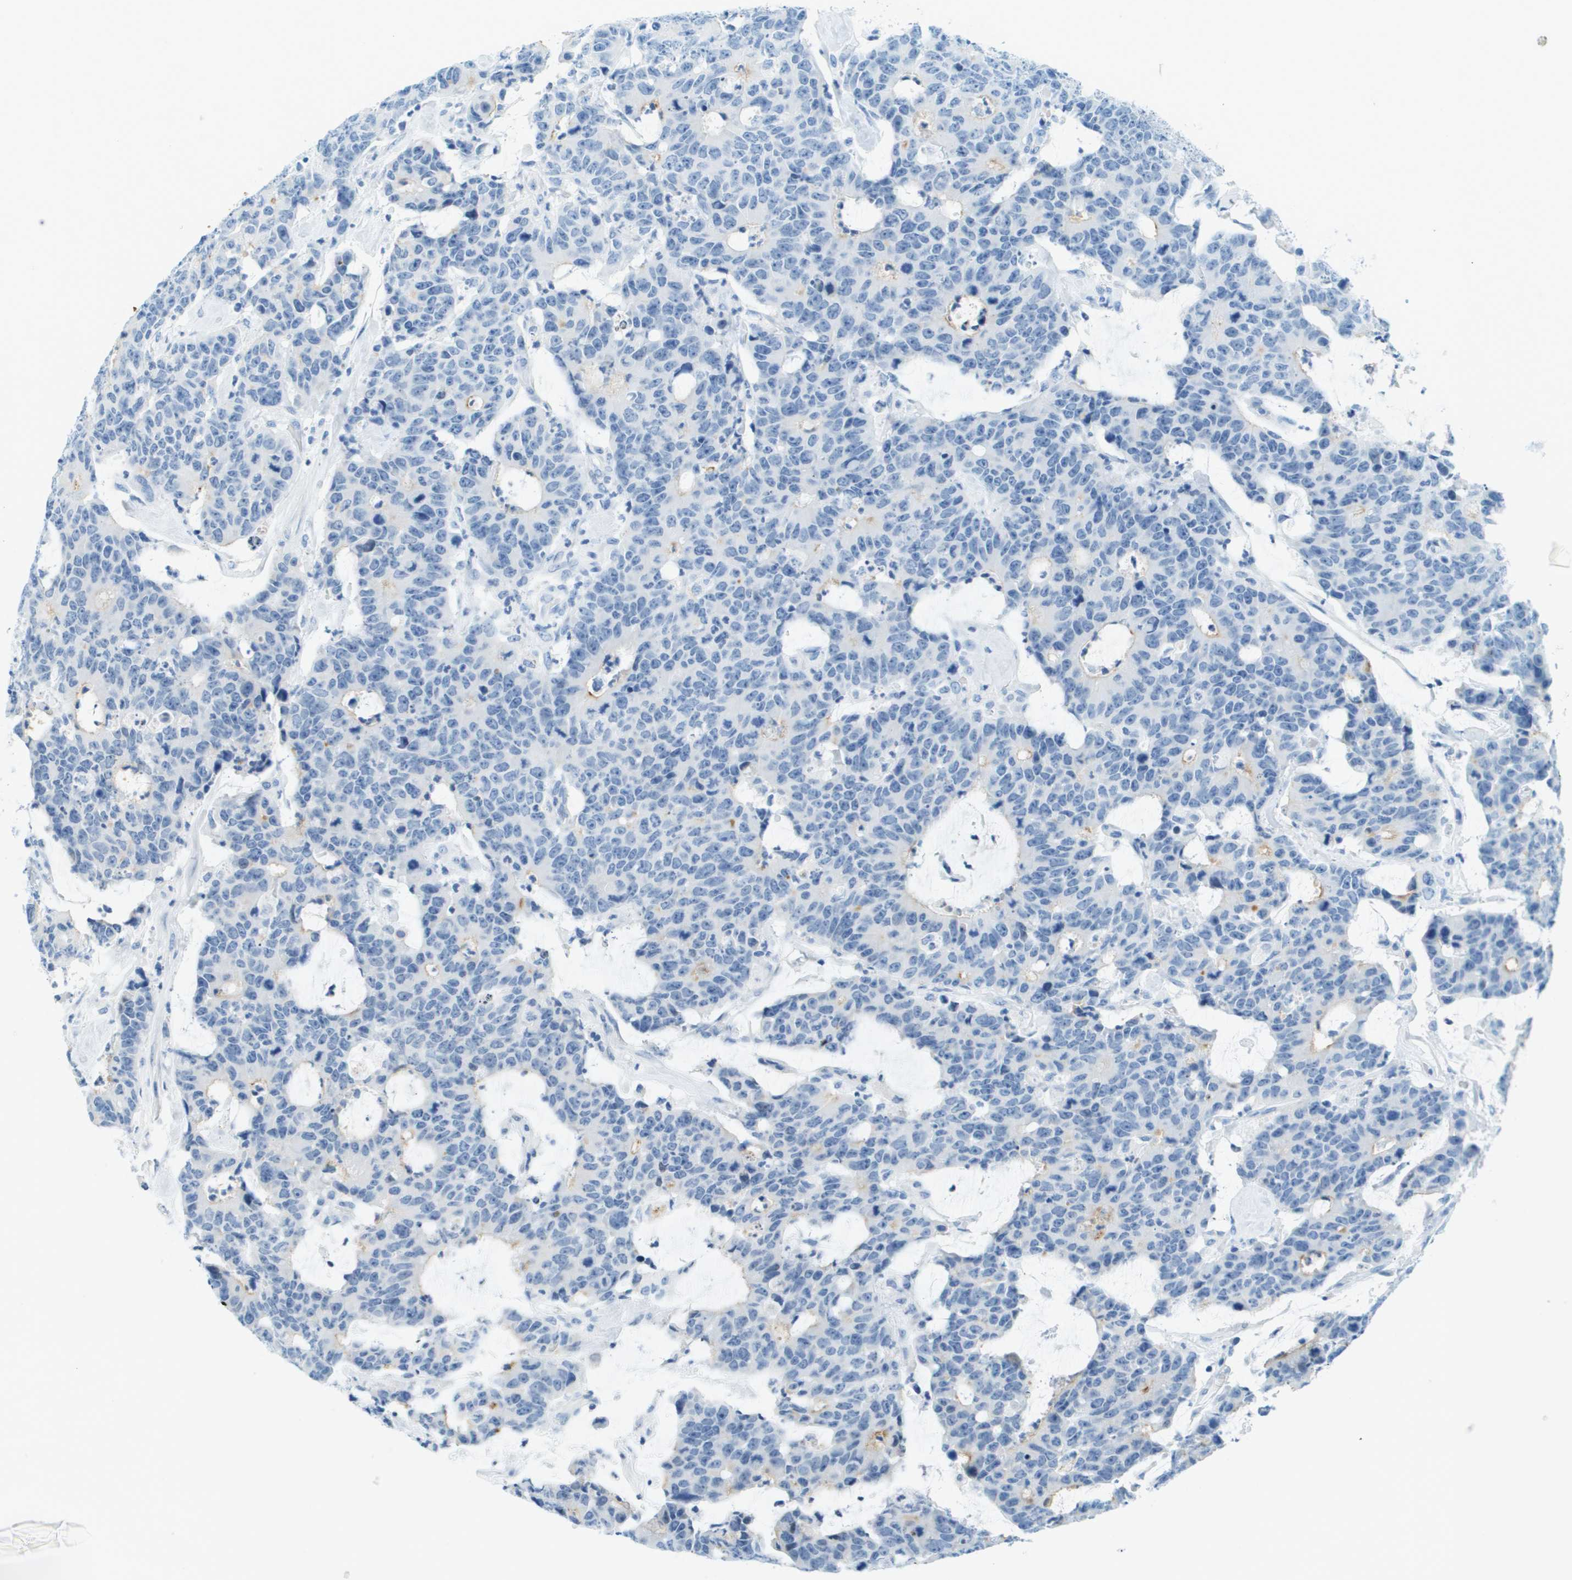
{"staining": {"intensity": "weak", "quantity": "<25%", "location": "cytoplasmic/membranous"}, "tissue": "colorectal cancer", "cell_type": "Tumor cells", "image_type": "cancer", "snomed": [{"axis": "morphology", "description": "Adenocarcinoma, NOS"}, {"axis": "topography", "description": "Colon"}], "caption": "High magnification brightfield microscopy of adenocarcinoma (colorectal) stained with DAB (brown) and counterstained with hematoxylin (blue): tumor cells show no significant positivity.", "gene": "CDHR2", "patient": {"sex": "female", "age": 86}}